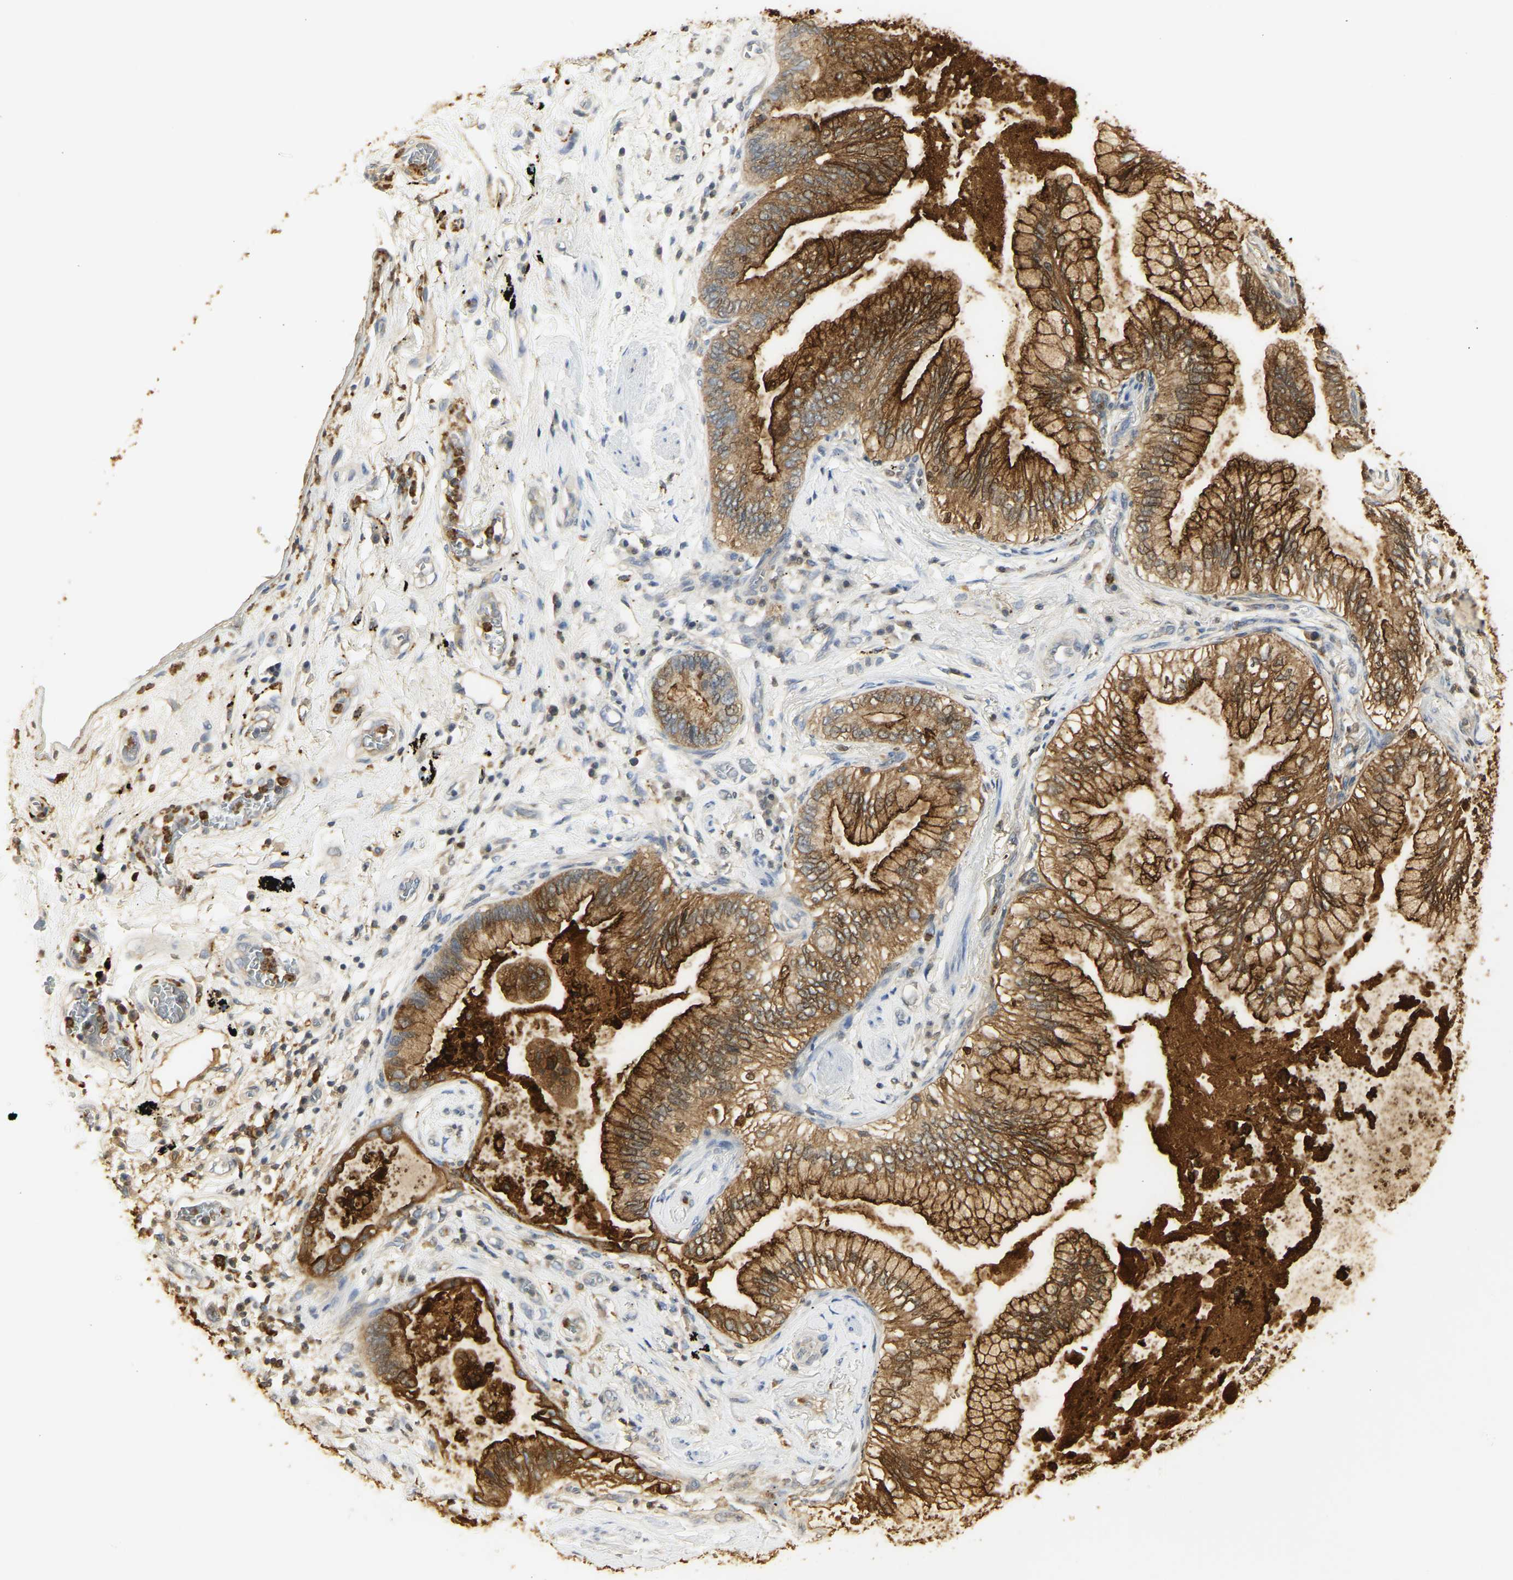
{"staining": {"intensity": "strong", "quantity": ">75%", "location": "cytoplasmic/membranous"}, "tissue": "lung cancer", "cell_type": "Tumor cells", "image_type": "cancer", "snomed": [{"axis": "morphology", "description": "Normal tissue, NOS"}, {"axis": "morphology", "description": "Adenocarcinoma, NOS"}, {"axis": "topography", "description": "Bronchus"}, {"axis": "topography", "description": "Lung"}], "caption": "A high amount of strong cytoplasmic/membranous positivity is identified in about >75% of tumor cells in adenocarcinoma (lung) tissue.", "gene": "CEACAM5", "patient": {"sex": "female", "age": 70}}